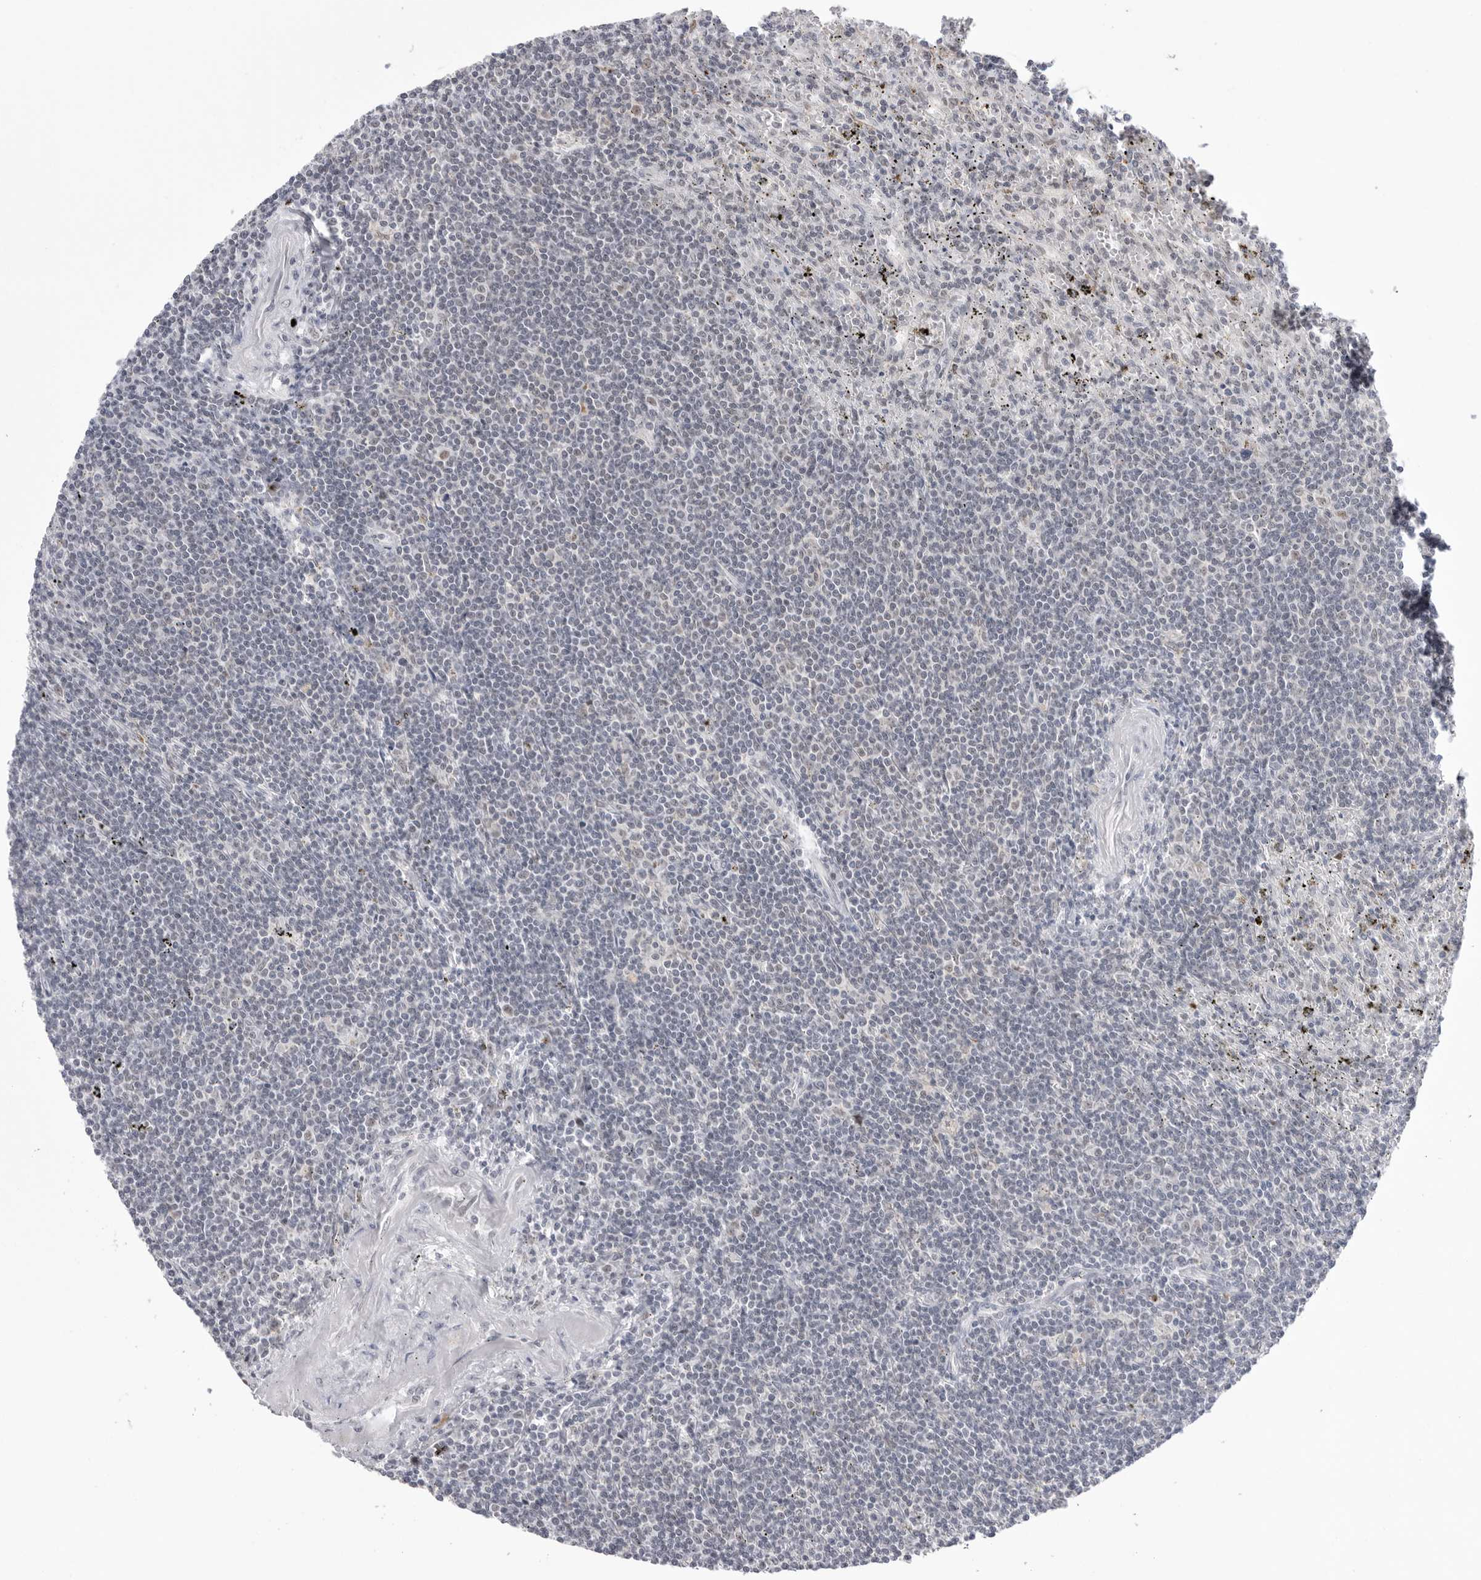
{"staining": {"intensity": "negative", "quantity": "none", "location": "none"}, "tissue": "lymphoma", "cell_type": "Tumor cells", "image_type": "cancer", "snomed": [{"axis": "morphology", "description": "Malignant lymphoma, non-Hodgkin's type, Low grade"}, {"axis": "topography", "description": "Spleen"}], "caption": "High power microscopy histopathology image of an IHC histopathology image of low-grade malignant lymphoma, non-Hodgkin's type, revealing no significant expression in tumor cells.", "gene": "BCLAF3", "patient": {"sex": "male", "age": 76}}